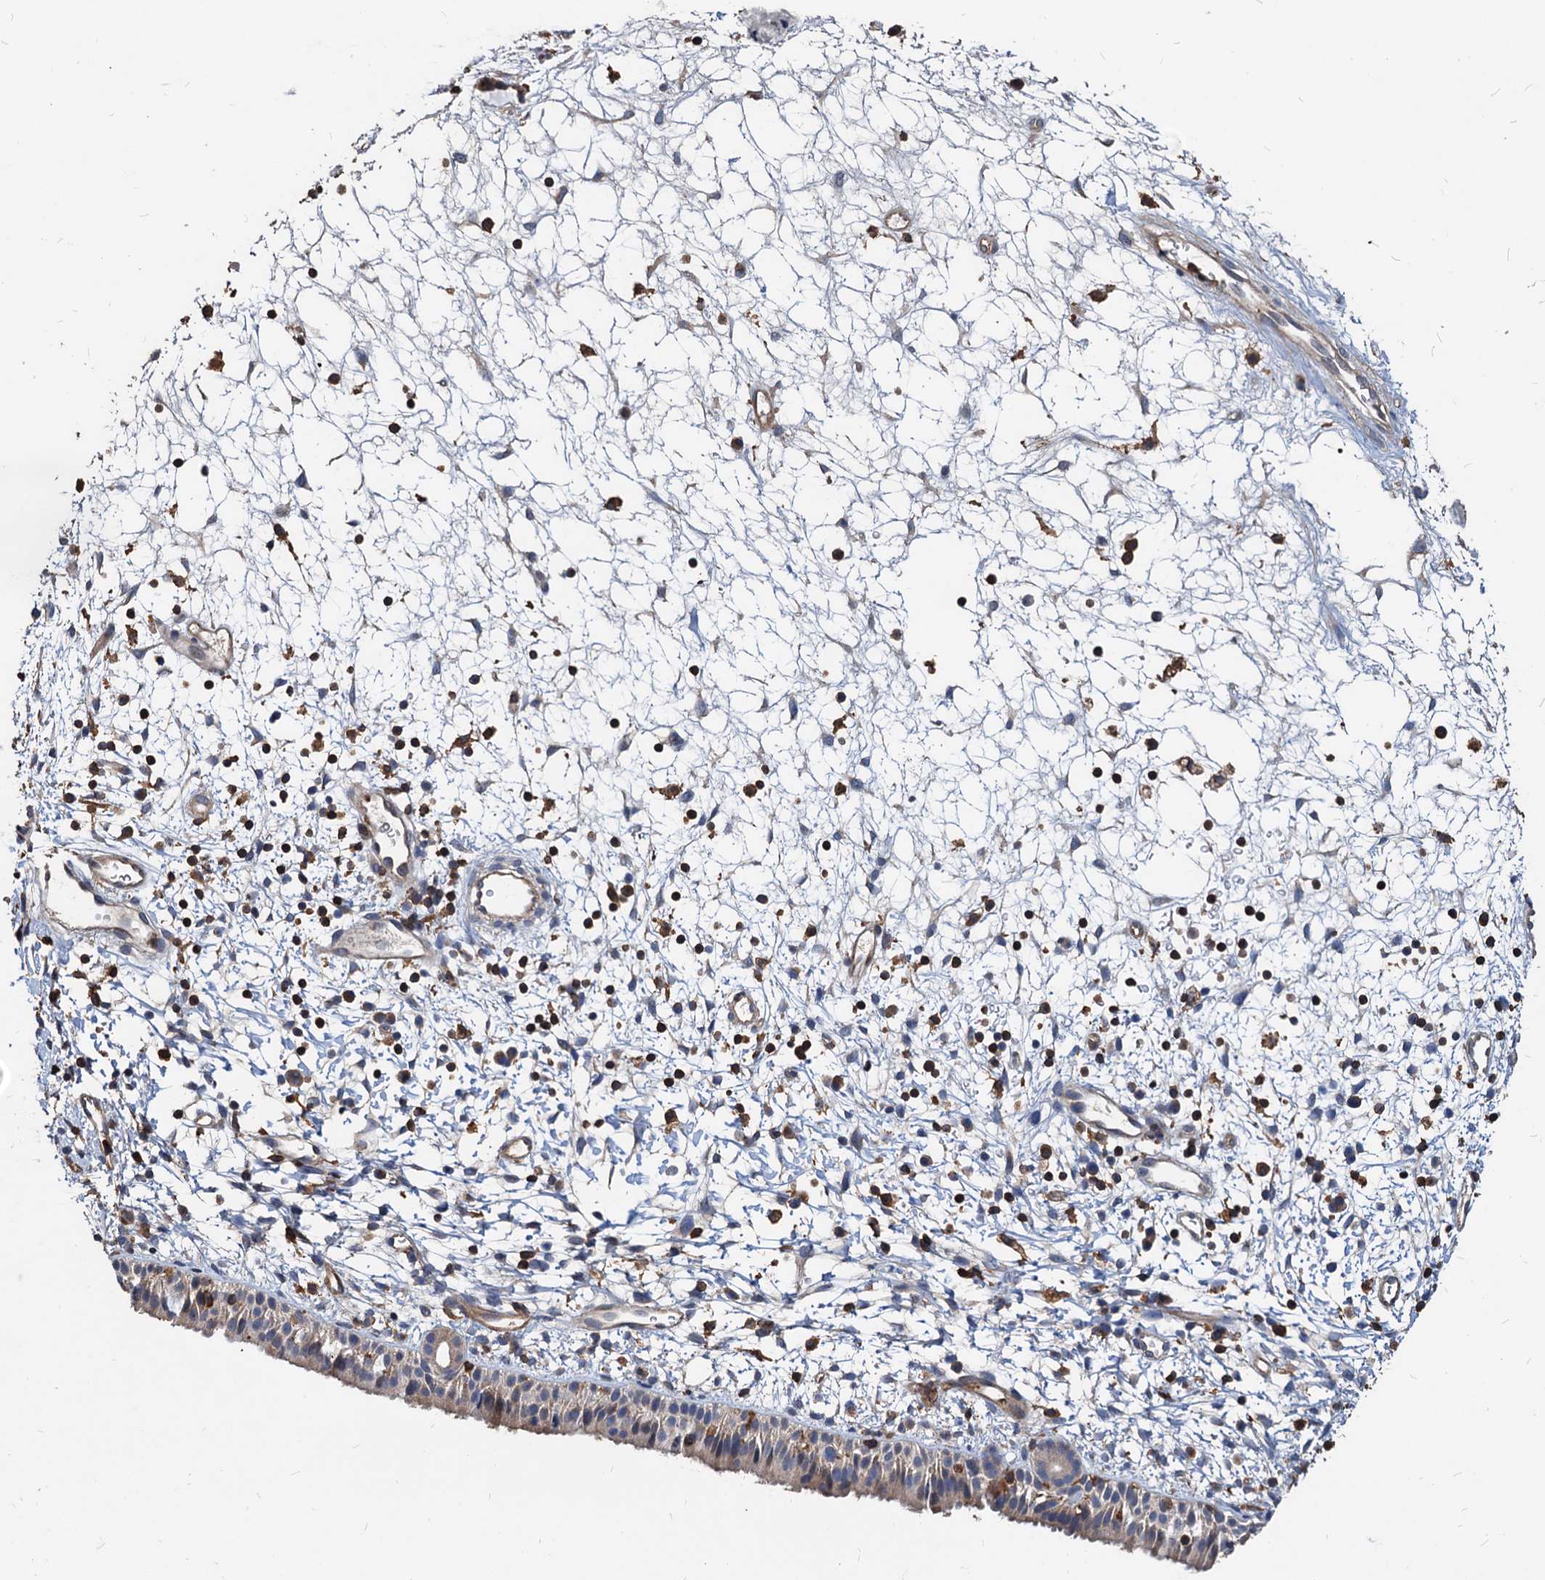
{"staining": {"intensity": "weak", "quantity": "<25%", "location": "cytoplasmic/membranous"}, "tissue": "nasopharynx", "cell_type": "Respiratory epithelial cells", "image_type": "normal", "snomed": [{"axis": "morphology", "description": "Normal tissue, NOS"}, {"axis": "topography", "description": "Nasopharynx"}], "caption": "IHC histopathology image of unremarkable nasopharynx stained for a protein (brown), which displays no staining in respiratory epithelial cells.", "gene": "LCP2", "patient": {"sex": "male", "age": 22}}